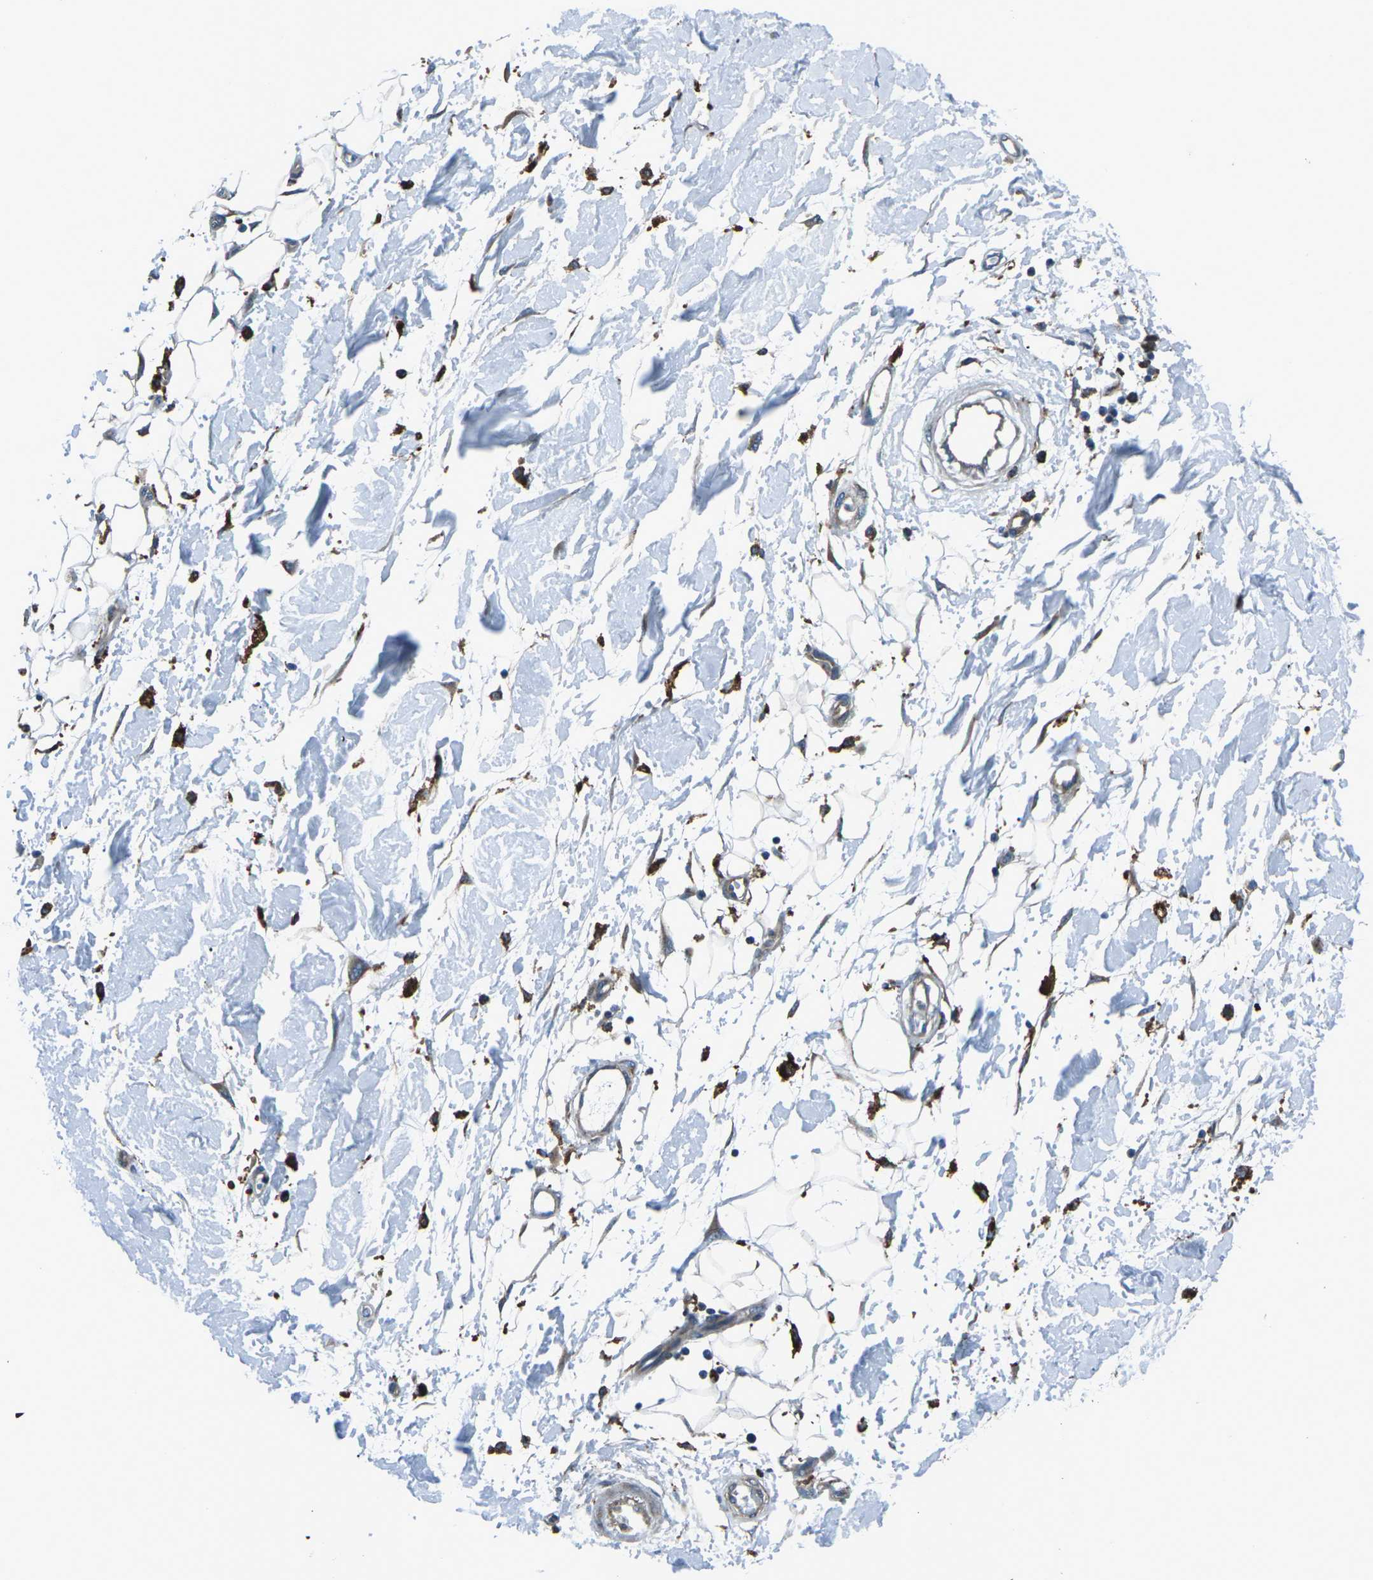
{"staining": {"intensity": "negative", "quantity": "none", "location": "none"}, "tissue": "adipose tissue", "cell_type": "Adipocytes", "image_type": "normal", "snomed": [{"axis": "morphology", "description": "Normal tissue, NOS"}, {"axis": "morphology", "description": "Squamous cell carcinoma, NOS"}, {"axis": "topography", "description": "Skin"}, {"axis": "topography", "description": "Peripheral nerve tissue"}], "caption": "A high-resolution photomicrograph shows immunohistochemistry staining of benign adipose tissue, which displays no significant staining in adipocytes. (DAB immunohistochemistry (IHC) with hematoxylin counter stain).", "gene": "CDK17", "patient": {"sex": "male", "age": 83}}